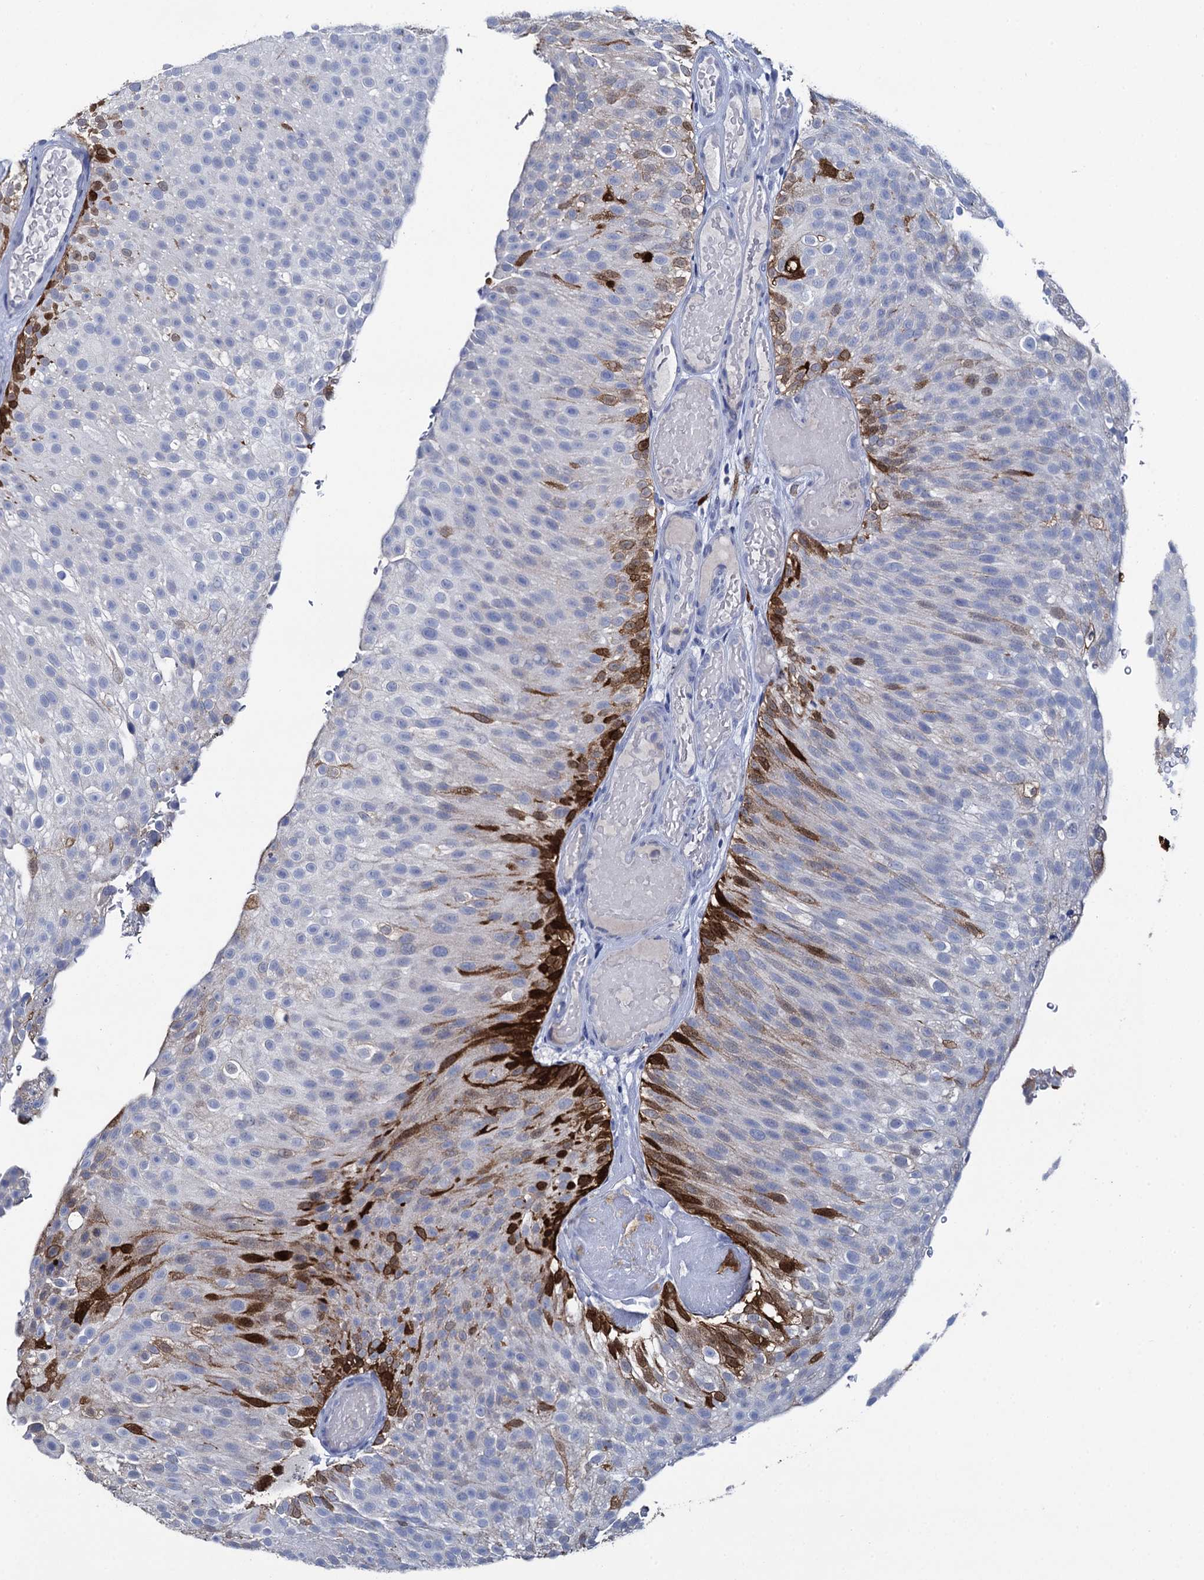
{"staining": {"intensity": "strong", "quantity": "<25%", "location": "cytoplasmic/membranous"}, "tissue": "urothelial cancer", "cell_type": "Tumor cells", "image_type": "cancer", "snomed": [{"axis": "morphology", "description": "Urothelial carcinoma, Low grade"}, {"axis": "topography", "description": "Urinary bladder"}], "caption": "Immunohistochemical staining of urothelial carcinoma (low-grade) shows medium levels of strong cytoplasmic/membranous expression in about <25% of tumor cells.", "gene": "FABP5", "patient": {"sex": "male", "age": 78}}